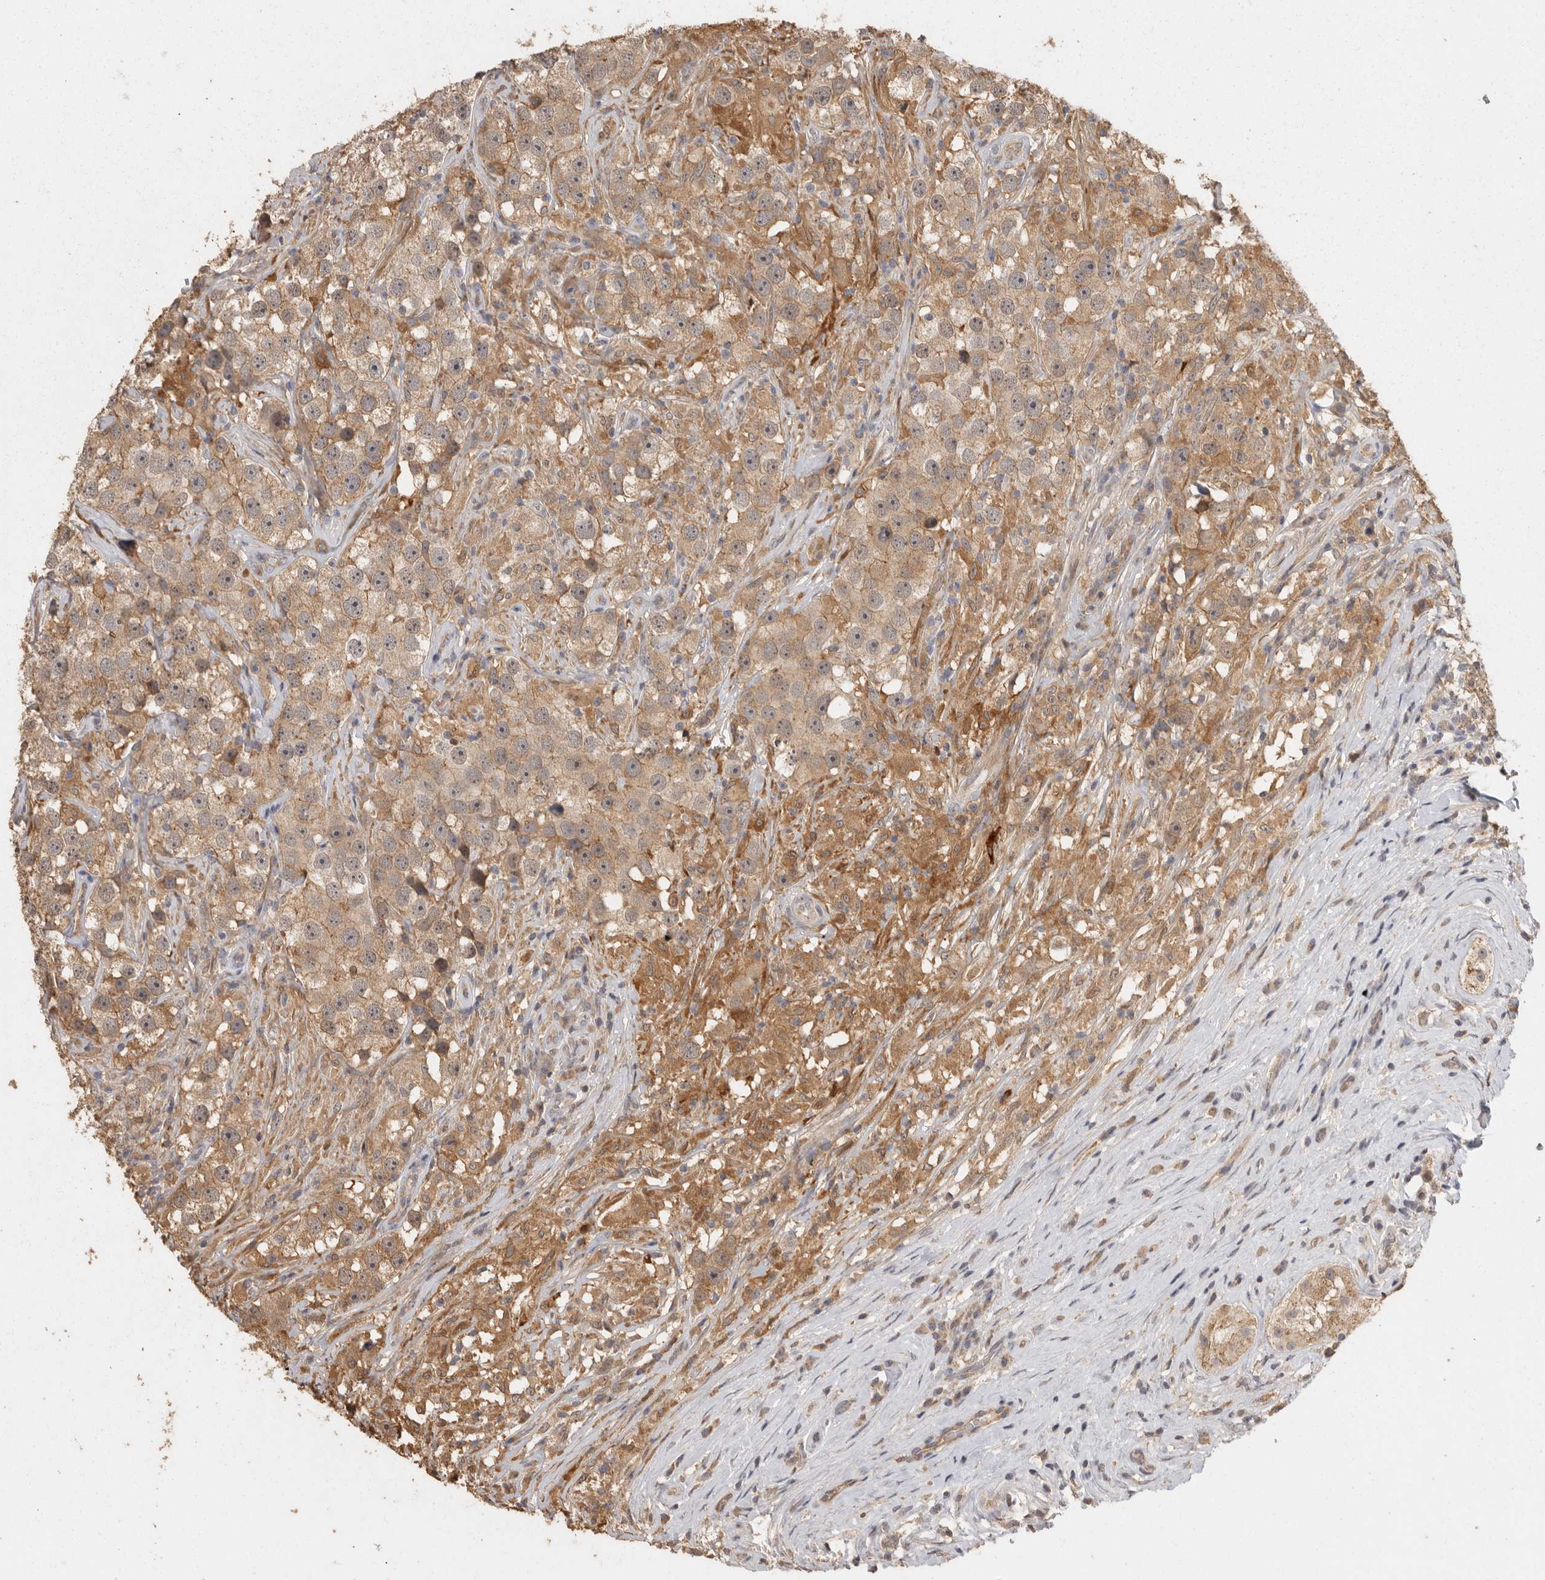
{"staining": {"intensity": "moderate", "quantity": ">75%", "location": "cytoplasmic/membranous"}, "tissue": "testis cancer", "cell_type": "Tumor cells", "image_type": "cancer", "snomed": [{"axis": "morphology", "description": "Seminoma, NOS"}, {"axis": "topography", "description": "Testis"}], "caption": "Tumor cells show medium levels of moderate cytoplasmic/membranous expression in about >75% of cells in human seminoma (testis).", "gene": "BAIAP2", "patient": {"sex": "male", "age": 49}}